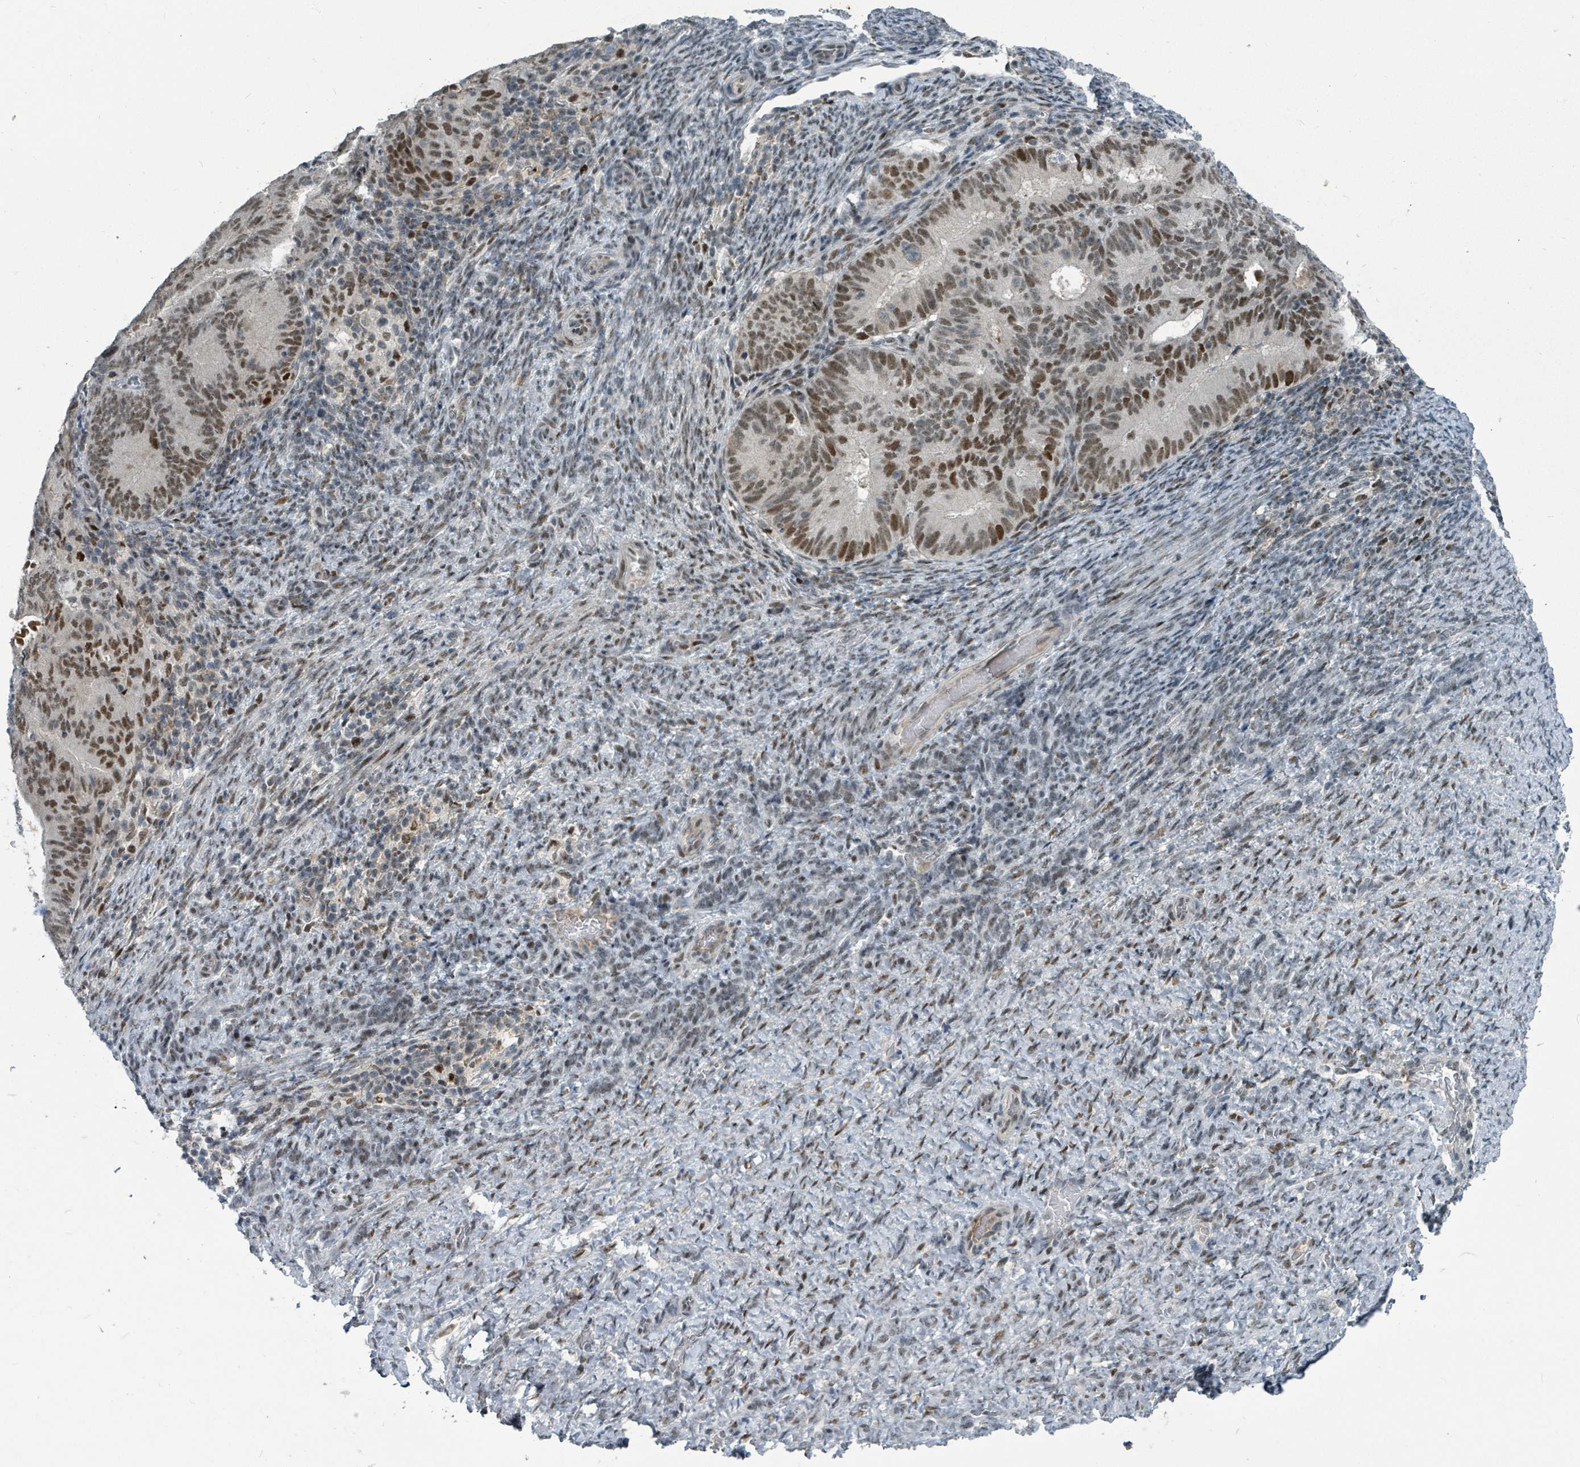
{"staining": {"intensity": "moderate", "quantity": ">75%", "location": "nuclear"}, "tissue": "endometrial cancer", "cell_type": "Tumor cells", "image_type": "cancer", "snomed": [{"axis": "morphology", "description": "Adenocarcinoma, NOS"}, {"axis": "topography", "description": "Endometrium"}], "caption": "Immunohistochemistry (DAB) staining of human endometrial adenocarcinoma reveals moderate nuclear protein staining in about >75% of tumor cells. (DAB (3,3'-diaminobenzidine) = brown stain, brightfield microscopy at high magnification).", "gene": "UCK1", "patient": {"sex": "female", "age": 70}}